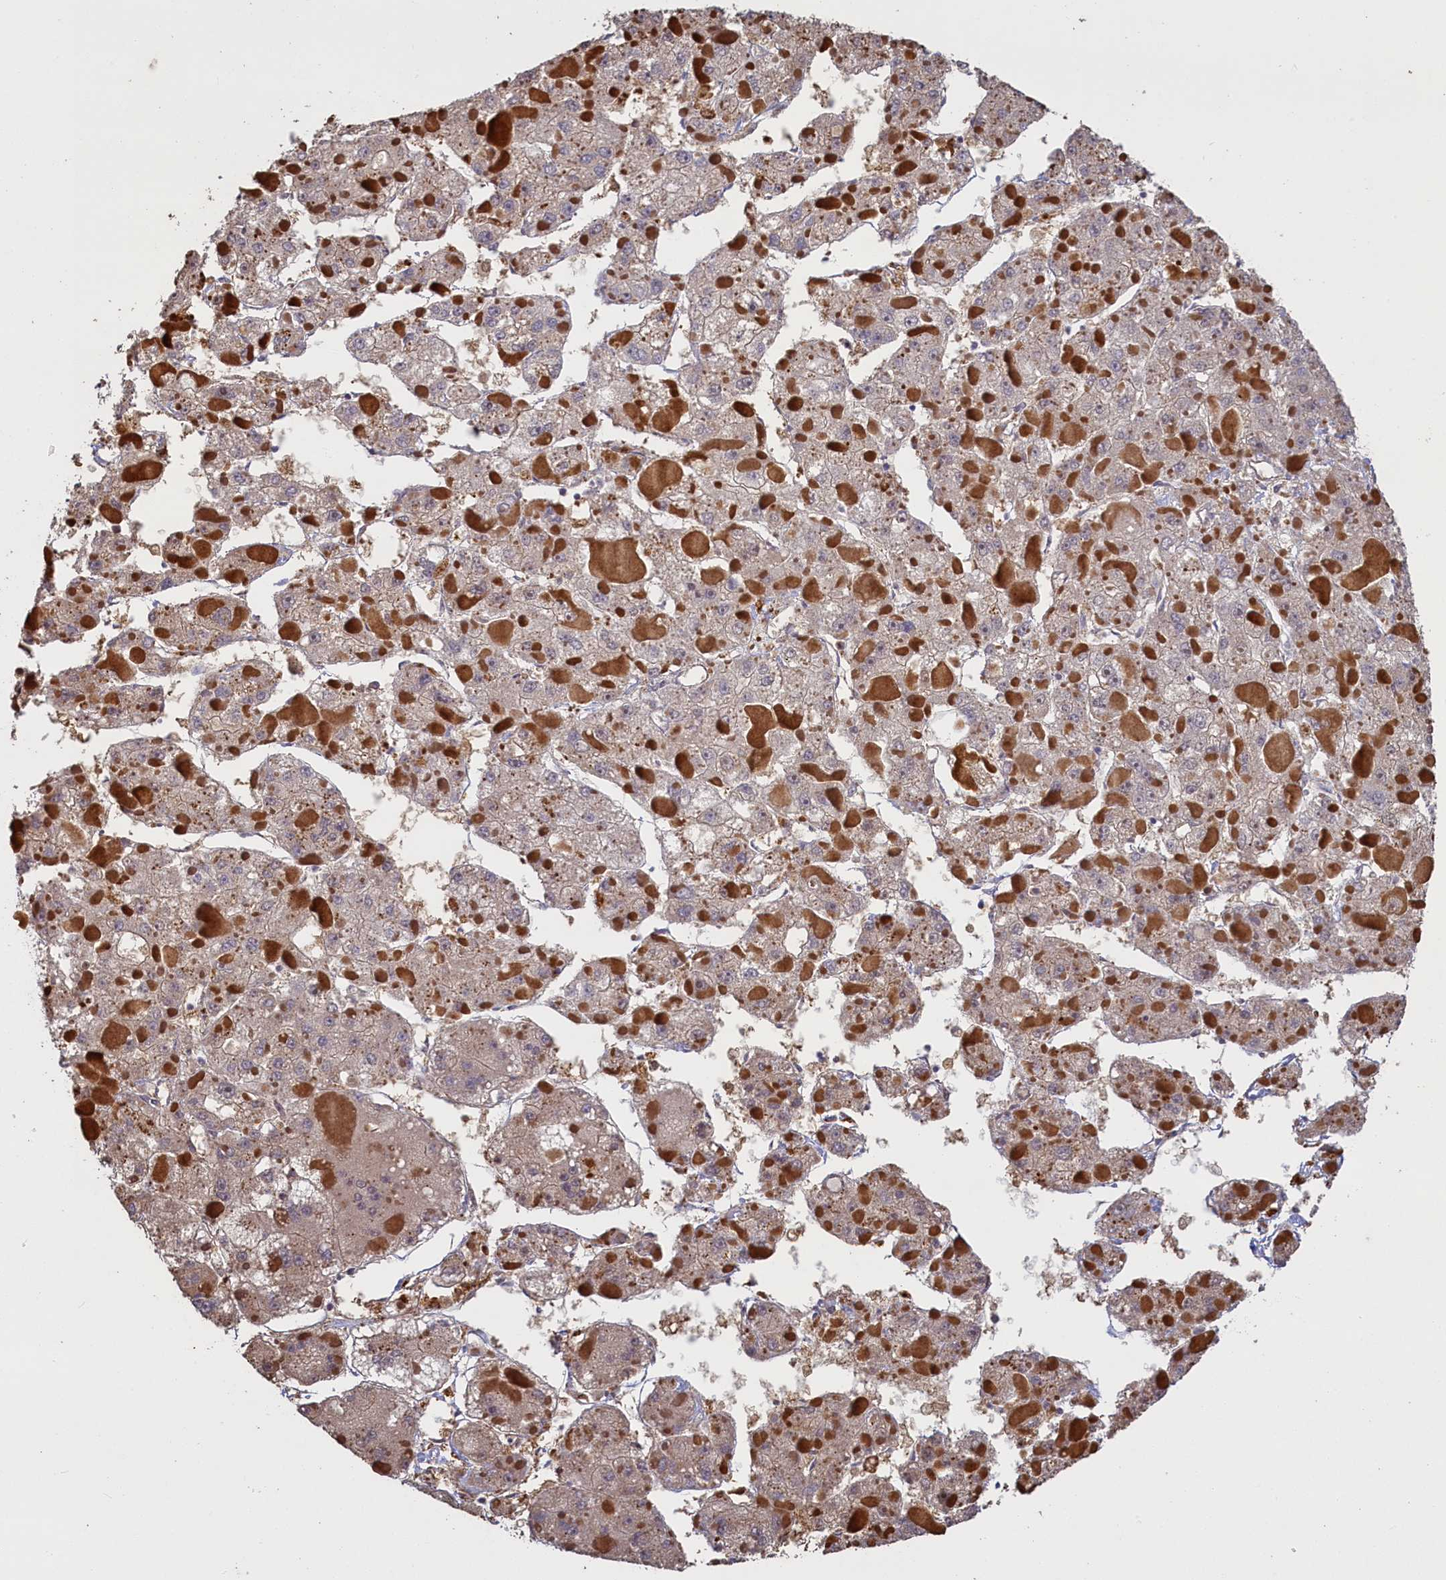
{"staining": {"intensity": "weak", "quantity": "<25%", "location": "cytoplasmic/membranous"}, "tissue": "liver cancer", "cell_type": "Tumor cells", "image_type": "cancer", "snomed": [{"axis": "morphology", "description": "Carcinoma, Hepatocellular, NOS"}, {"axis": "topography", "description": "Liver"}], "caption": "Histopathology image shows no protein positivity in tumor cells of liver cancer tissue.", "gene": "UCHL3", "patient": {"sex": "female", "age": 73}}